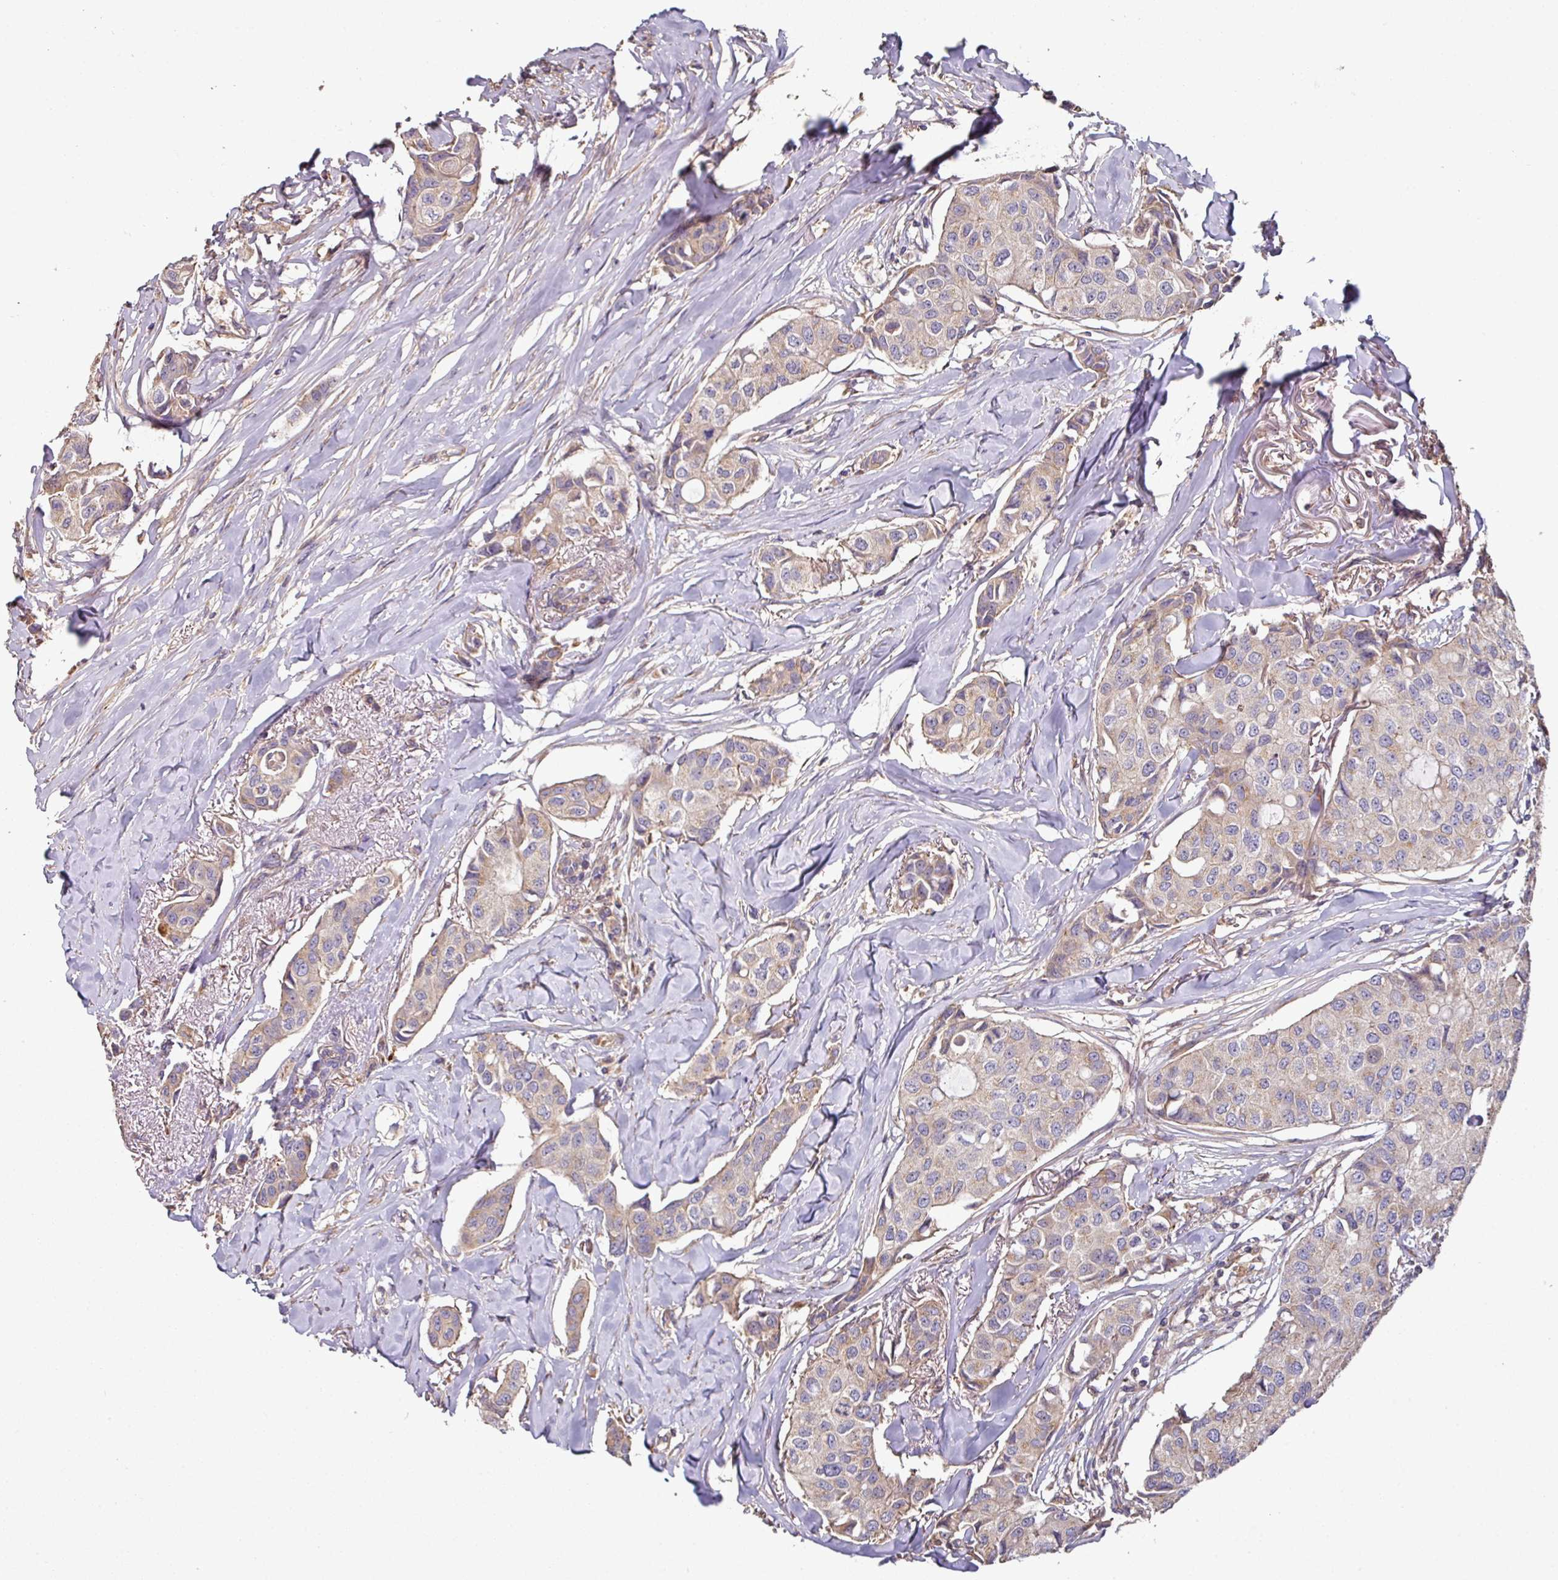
{"staining": {"intensity": "moderate", "quantity": "25%-75%", "location": "cytoplasmic/membranous"}, "tissue": "breast cancer", "cell_type": "Tumor cells", "image_type": "cancer", "snomed": [{"axis": "morphology", "description": "Duct carcinoma"}, {"axis": "topography", "description": "Breast"}], "caption": "Protein expression analysis of human breast cancer (infiltrating ductal carcinoma) reveals moderate cytoplasmic/membranous positivity in about 25%-75% of tumor cells. (Stains: DAB in brown, nuclei in blue, Microscopy: brightfield microscopy at high magnification).", "gene": "SIK1", "patient": {"sex": "female", "age": 80}}